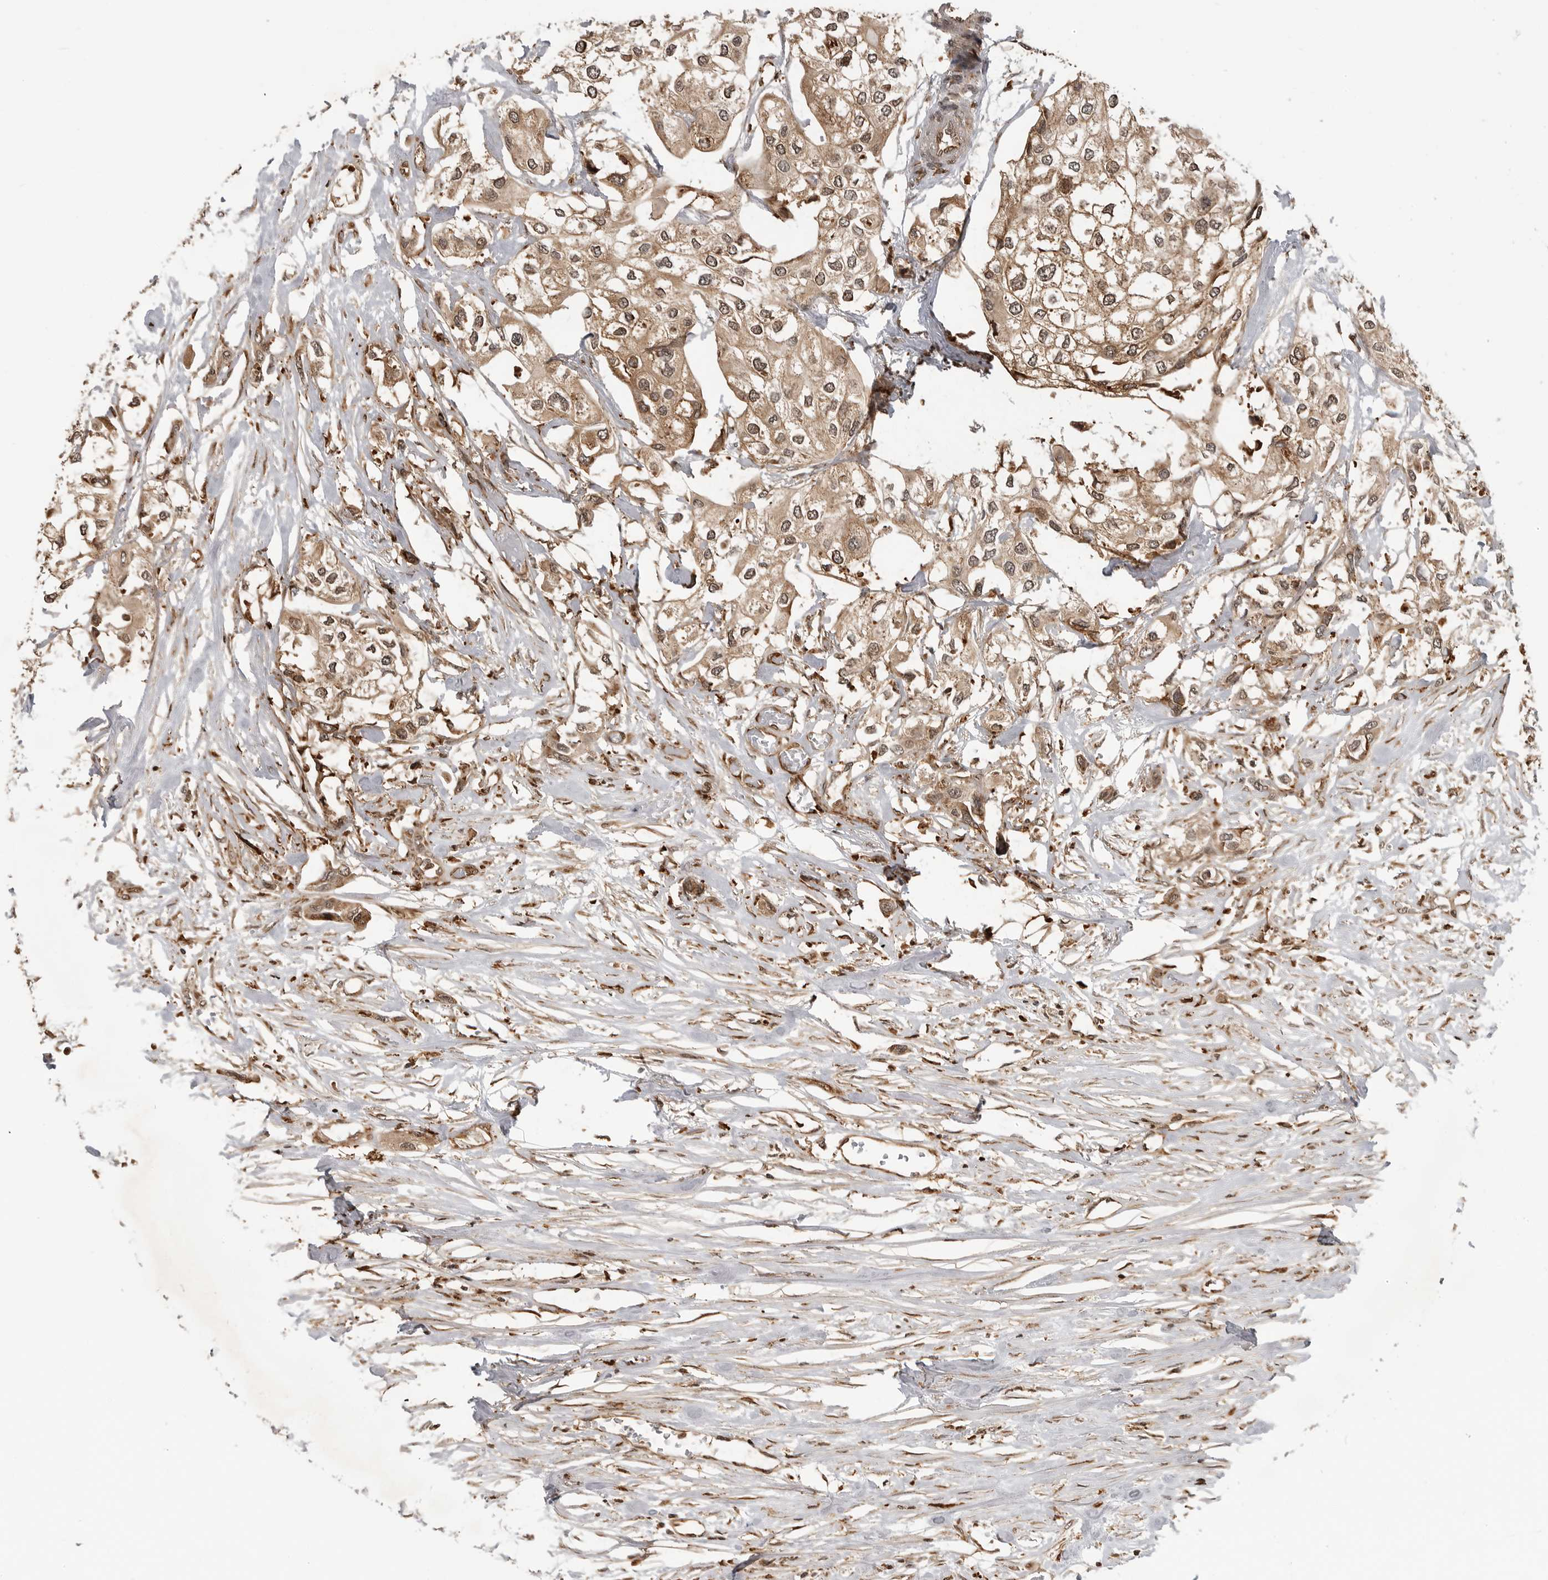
{"staining": {"intensity": "moderate", "quantity": ">75%", "location": "cytoplasmic/membranous,nuclear"}, "tissue": "urothelial cancer", "cell_type": "Tumor cells", "image_type": "cancer", "snomed": [{"axis": "morphology", "description": "Urothelial carcinoma, High grade"}, {"axis": "topography", "description": "Urinary bladder"}], "caption": "Urothelial cancer stained with a protein marker demonstrates moderate staining in tumor cells.", "gene": "BMP2K", "patient": {"sex": "male", "age": 64}}